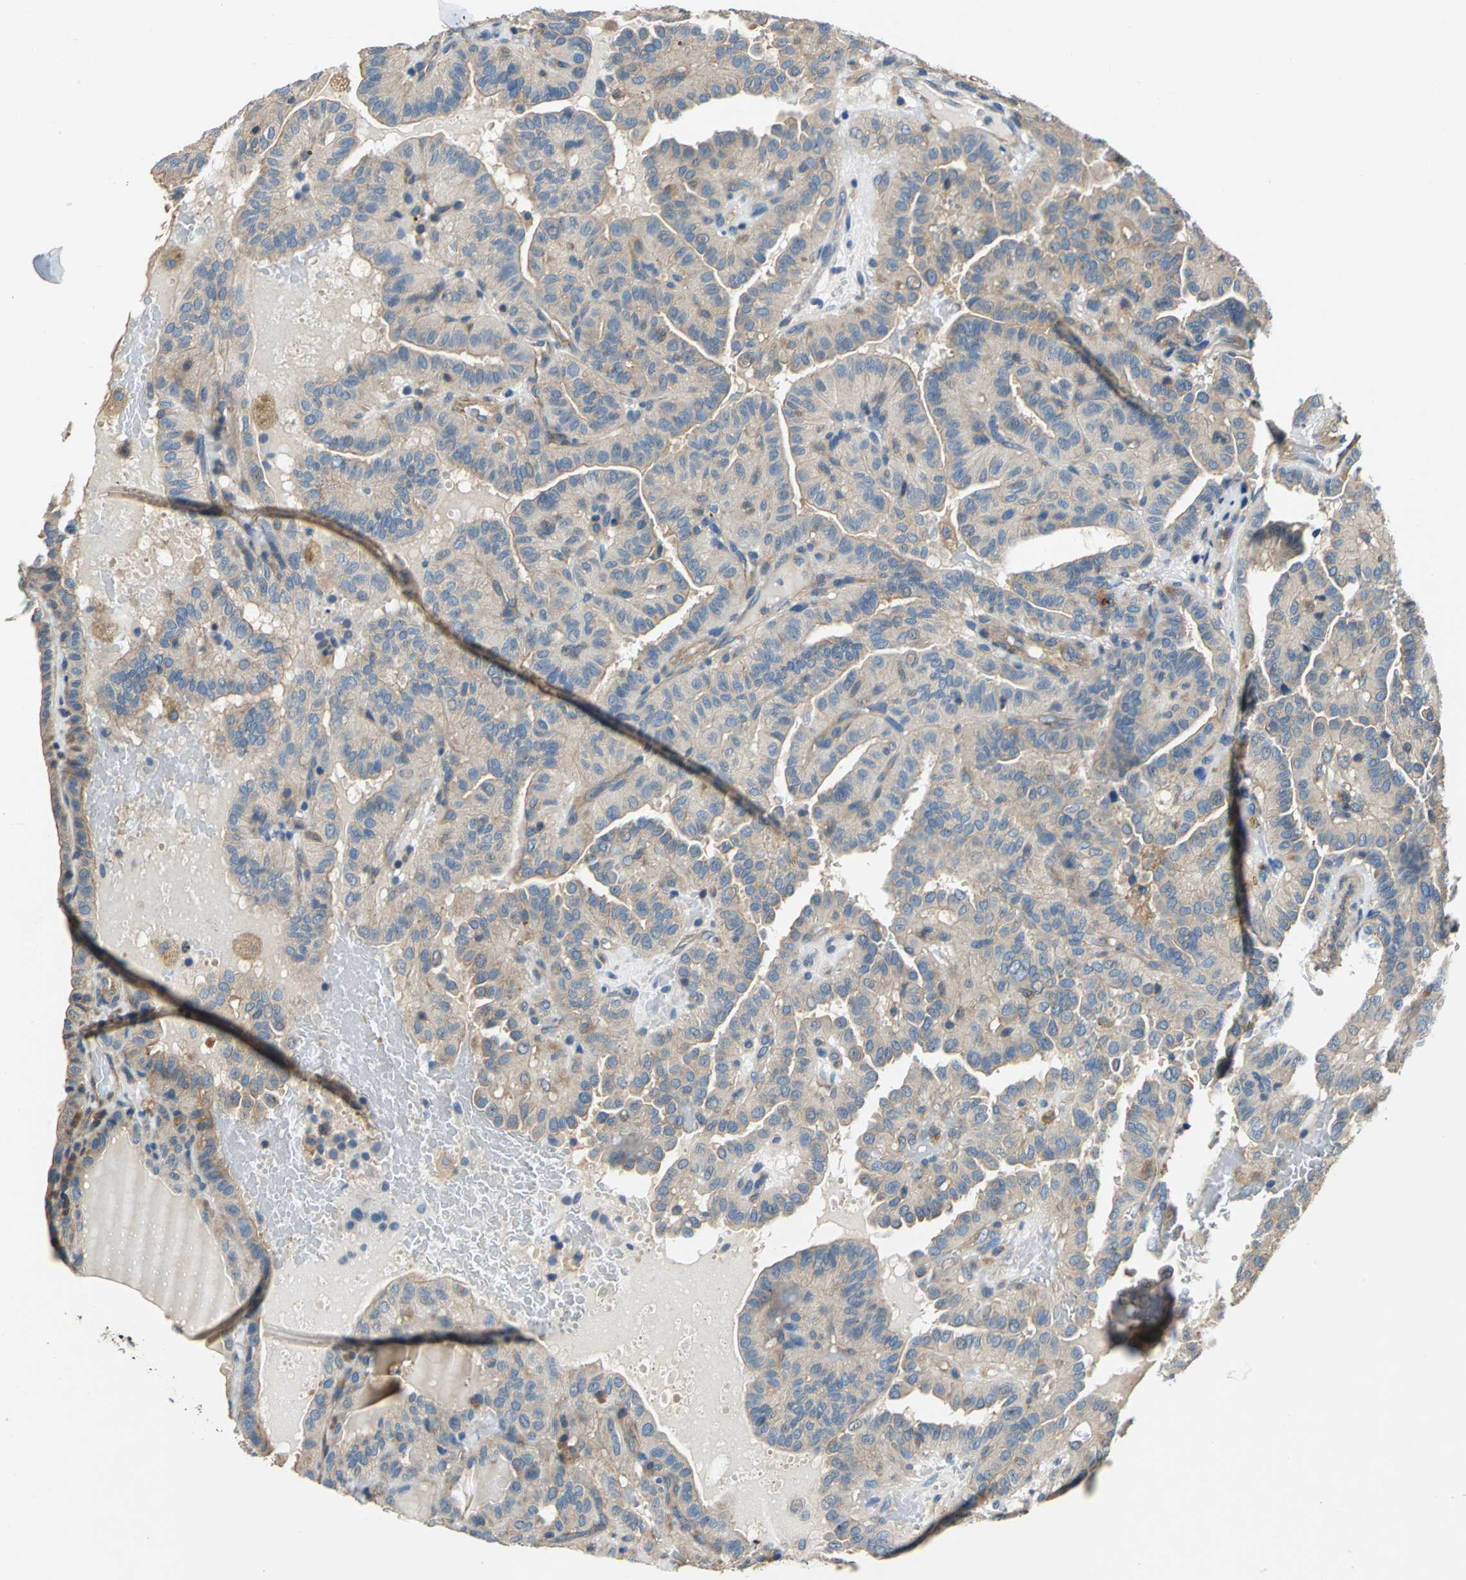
{"staining": {"intensity": "weak", "quantity": ">75%", "location": "cytoplasmic/membranous"}, "tissue": "thyroid cancer", "cell_type": "Tumor cells", "image_type": "cancer", "snomed": [{"axis": "morphology", "description": "Papillary adenocarcinoma, NOS"}, {"axis": "topography", "description": "Thyroid gland"}], "caption": "Human thyroid cancer stained for a protein (brown) demonstrates weak cytoplasmic/membranous positive staining in approximately >75% of tumor cells.", "gene": "DDX3Y", "patient": {"sex": "male", "age": 77}}